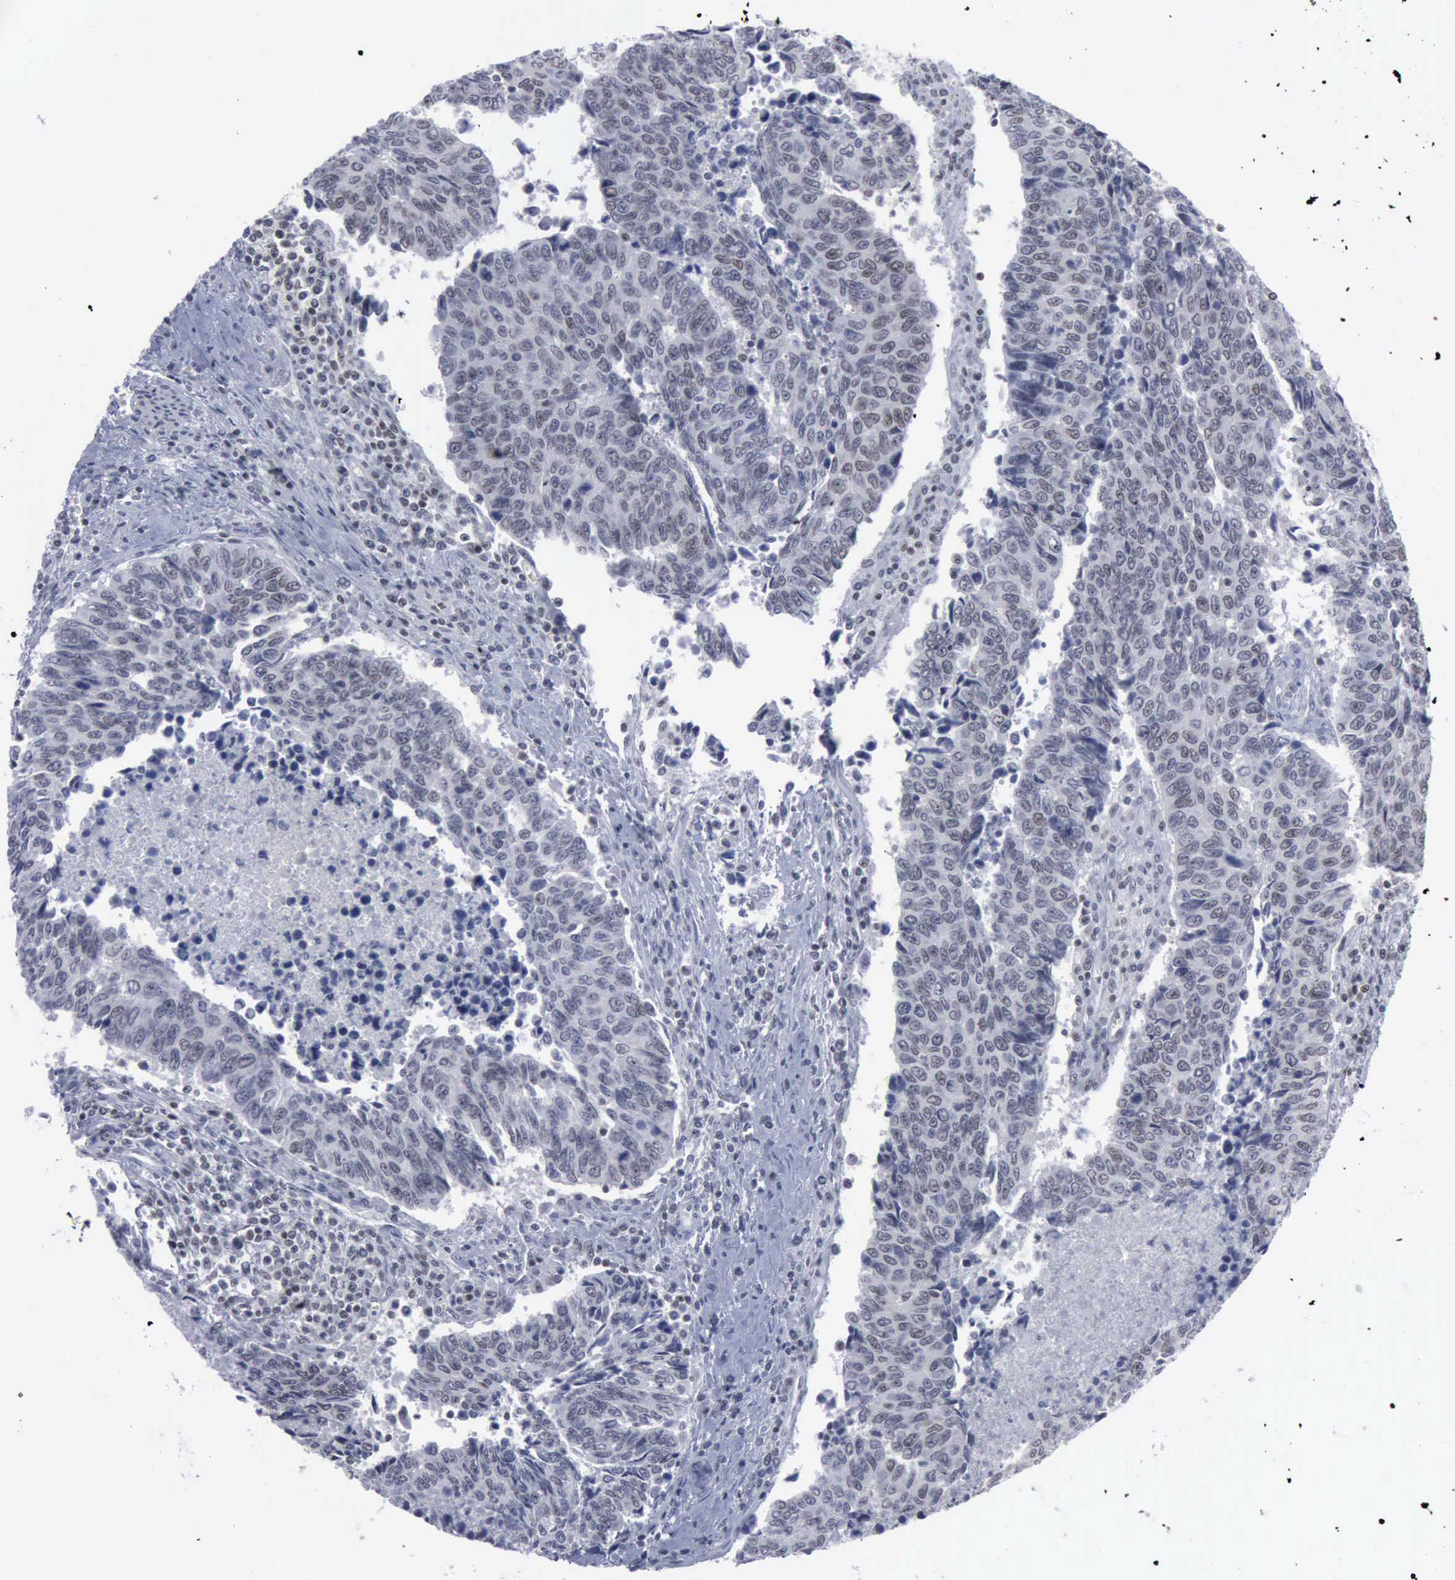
{"staining": {"intensity": "weak", "quantity": "<25%", "location": "nuclear"}, "tissue": "urothelial cancer", "cell_type": "Tumor cells", "image_type": "cancer", "snomed": [{"axis": "morphology", "description": "Urothelial carcinoma, High grade"}, {"axis": "topography", "description": "Urinary bladder"}], "caption": "Immunohistochemistry (IHC) image of neoplastic tissue: urothelial carcinoma (high-grade) stained with DAB (3,3'-diaminobenzidine) displays no significant protein expression in tumor cells.", "gene": "XPA", "patient": {"sex": "male", "age": 86}}